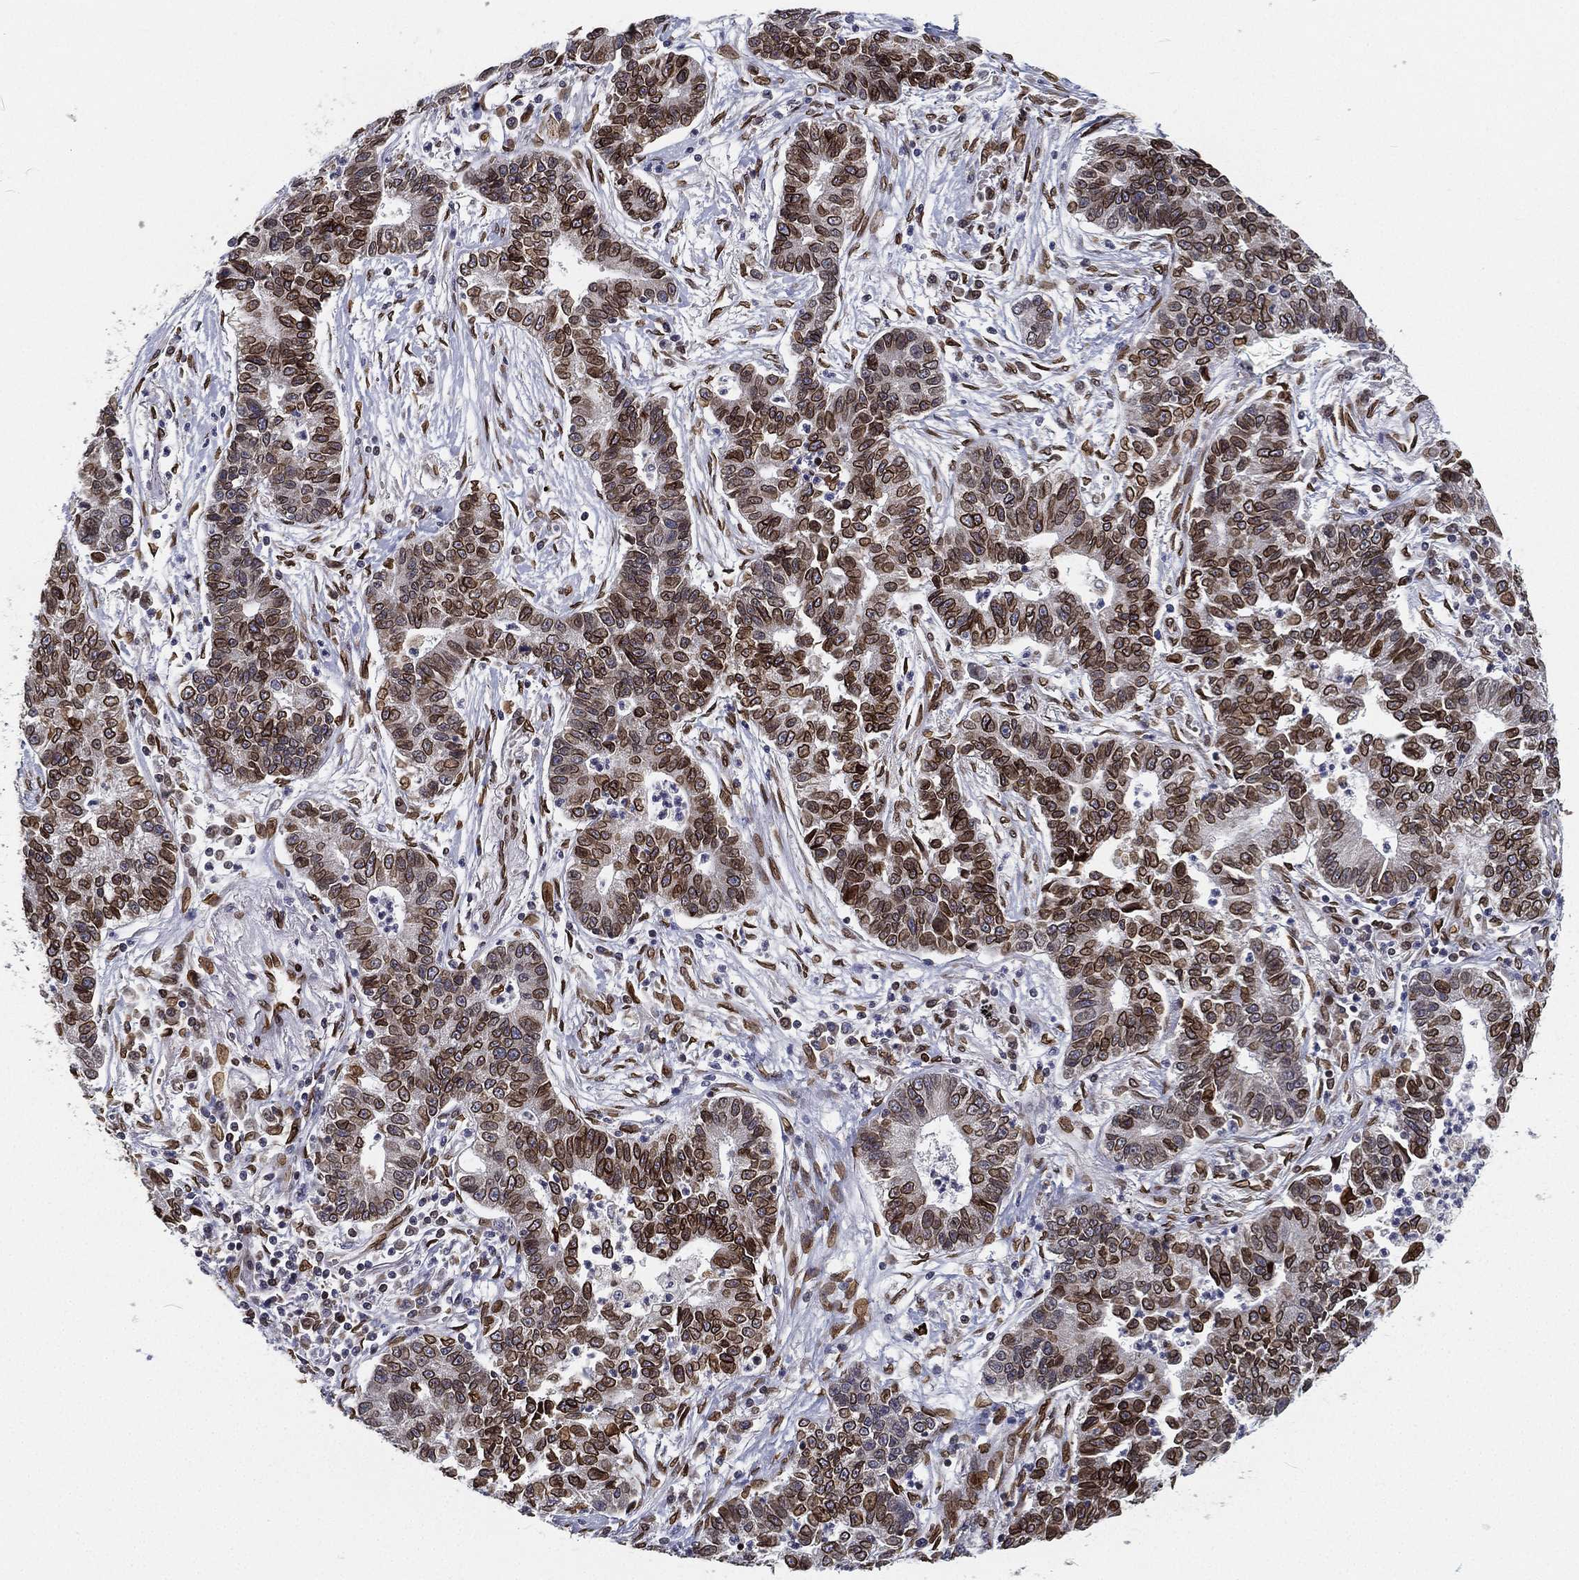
{"staining": {"intensity": "strong", "quantity": ">75%", "location": "cytoplasmic/membranous,nuclear"}, "tissue": "lung cancer", "cell_type": "Tumor cells", "image_type": "cancer", "snomed": [{"axis": "morphology", "description": "Adenocarcinoma, NOS"}, {"axis": "topography", "description": "Lung"}], "caption": "Adenocarcinoma (lung) stained with a brown dye shows strong cytoplasmic/membranous and nuclear positive staining in about >75% of tumor cells.", "gene": "PALB2", "patient": {"sex": "female", "age": 57}}